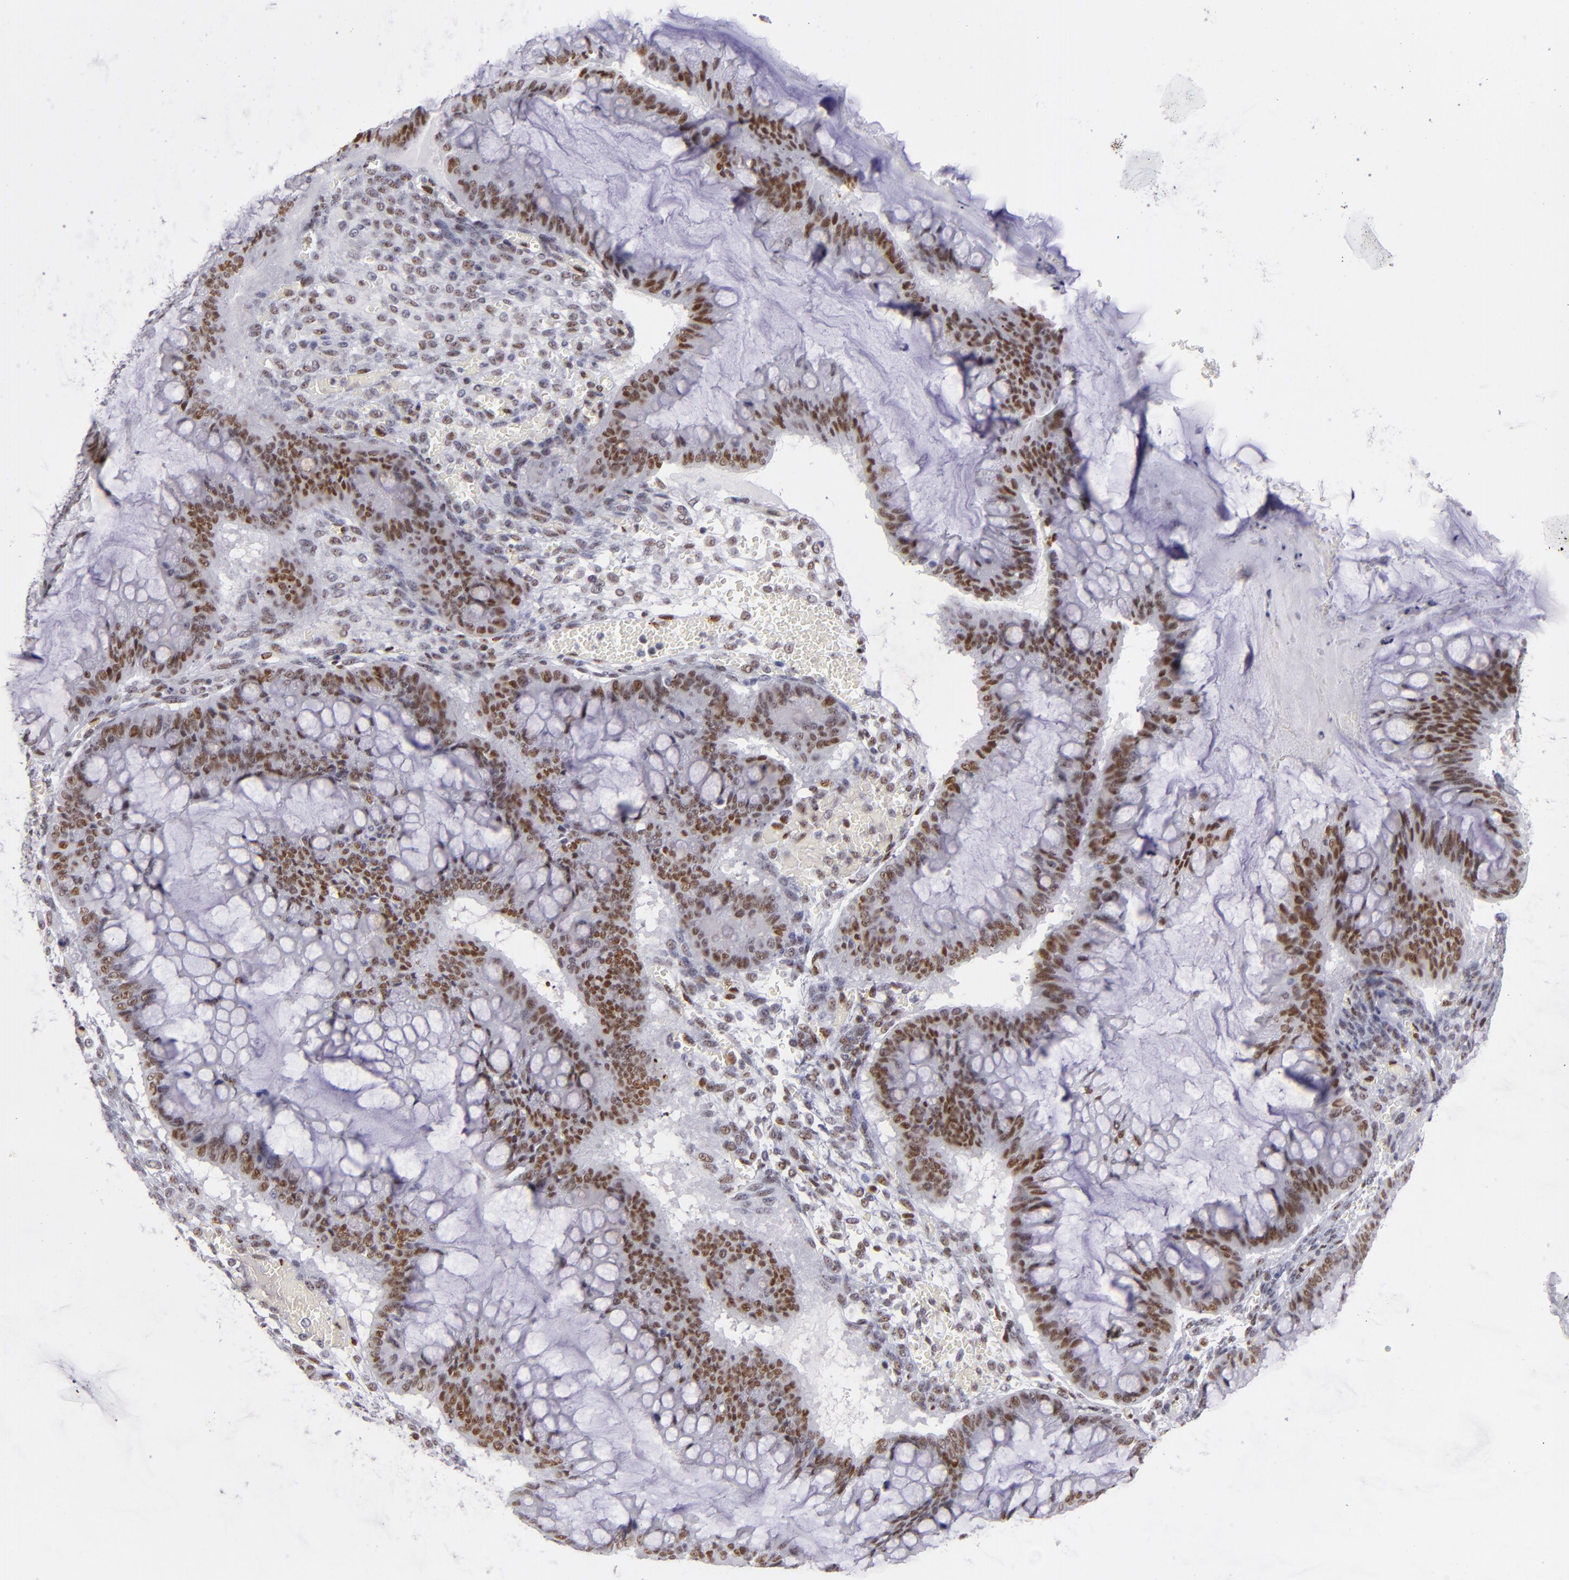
{"staining": {"intensity": "strong", "quantity": ">75%", "location": "nuclear"}, "tissue": "ovarian cancer", "cell_type": "Tumor cells", "image_type": "cancer", "snomed": [{"axis": "morphology", "description": "Cystadenocarcinoma, mucinous, NOS"}, {"axis": "topography", "description": "Ovary"}], "caption": "IHC image of ovarian cancer (mucinous cystadenocarcinoma) stained for a protein (brown), which shows high levels of strong nuclear expression in about >75% of tumor cells.", "gene": "TOP3A", "patient": {"sex": "female", "age": 73}}